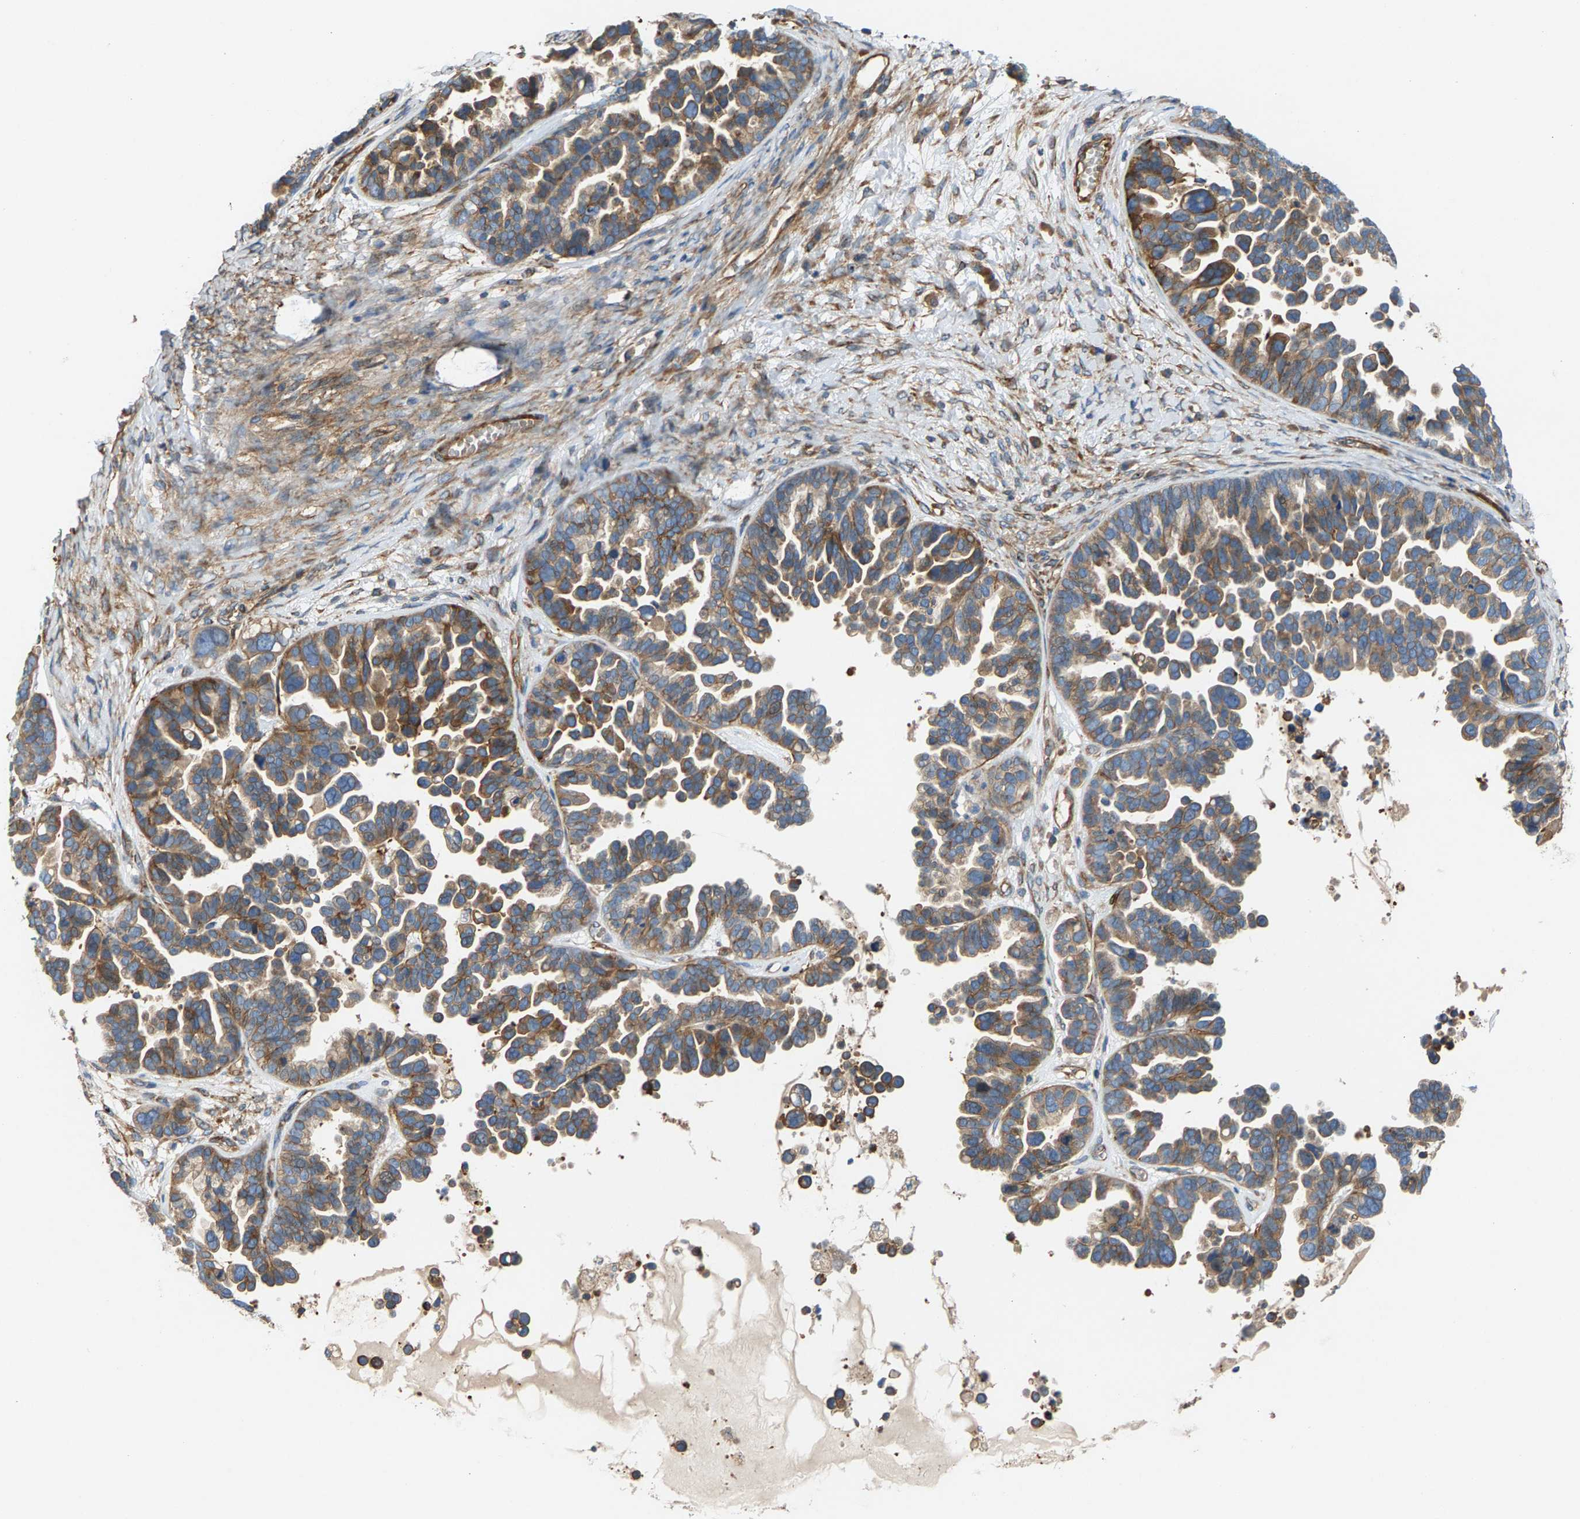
{"staining": {"intensity": "moderate", "quantity": ">75%", "location": "cytoplasmic/membranous"}, "tissue": "ovarian cancer", "cell_type": "Tumor cells", "image_type": "cancer", "snomed": [{"axis": "morphology", "description": "Cystadenocarcinoma, serous, NOS"}, {"axis": "topography", "description": "Ovary"}], "caption": "High-magnification brightfield microscopy of ovarian serous cystadenocarcinoma stained with DAB (3,3'-diaminobenzidine) (brown) and counterstained with hematoxylin (blue). tumor cells exhibit moderate cytoplasmic/membranous expression is identified in approximately>75% of cells.", "gene": "PDCL", "patient": {"sex": "female", "age": 56}}